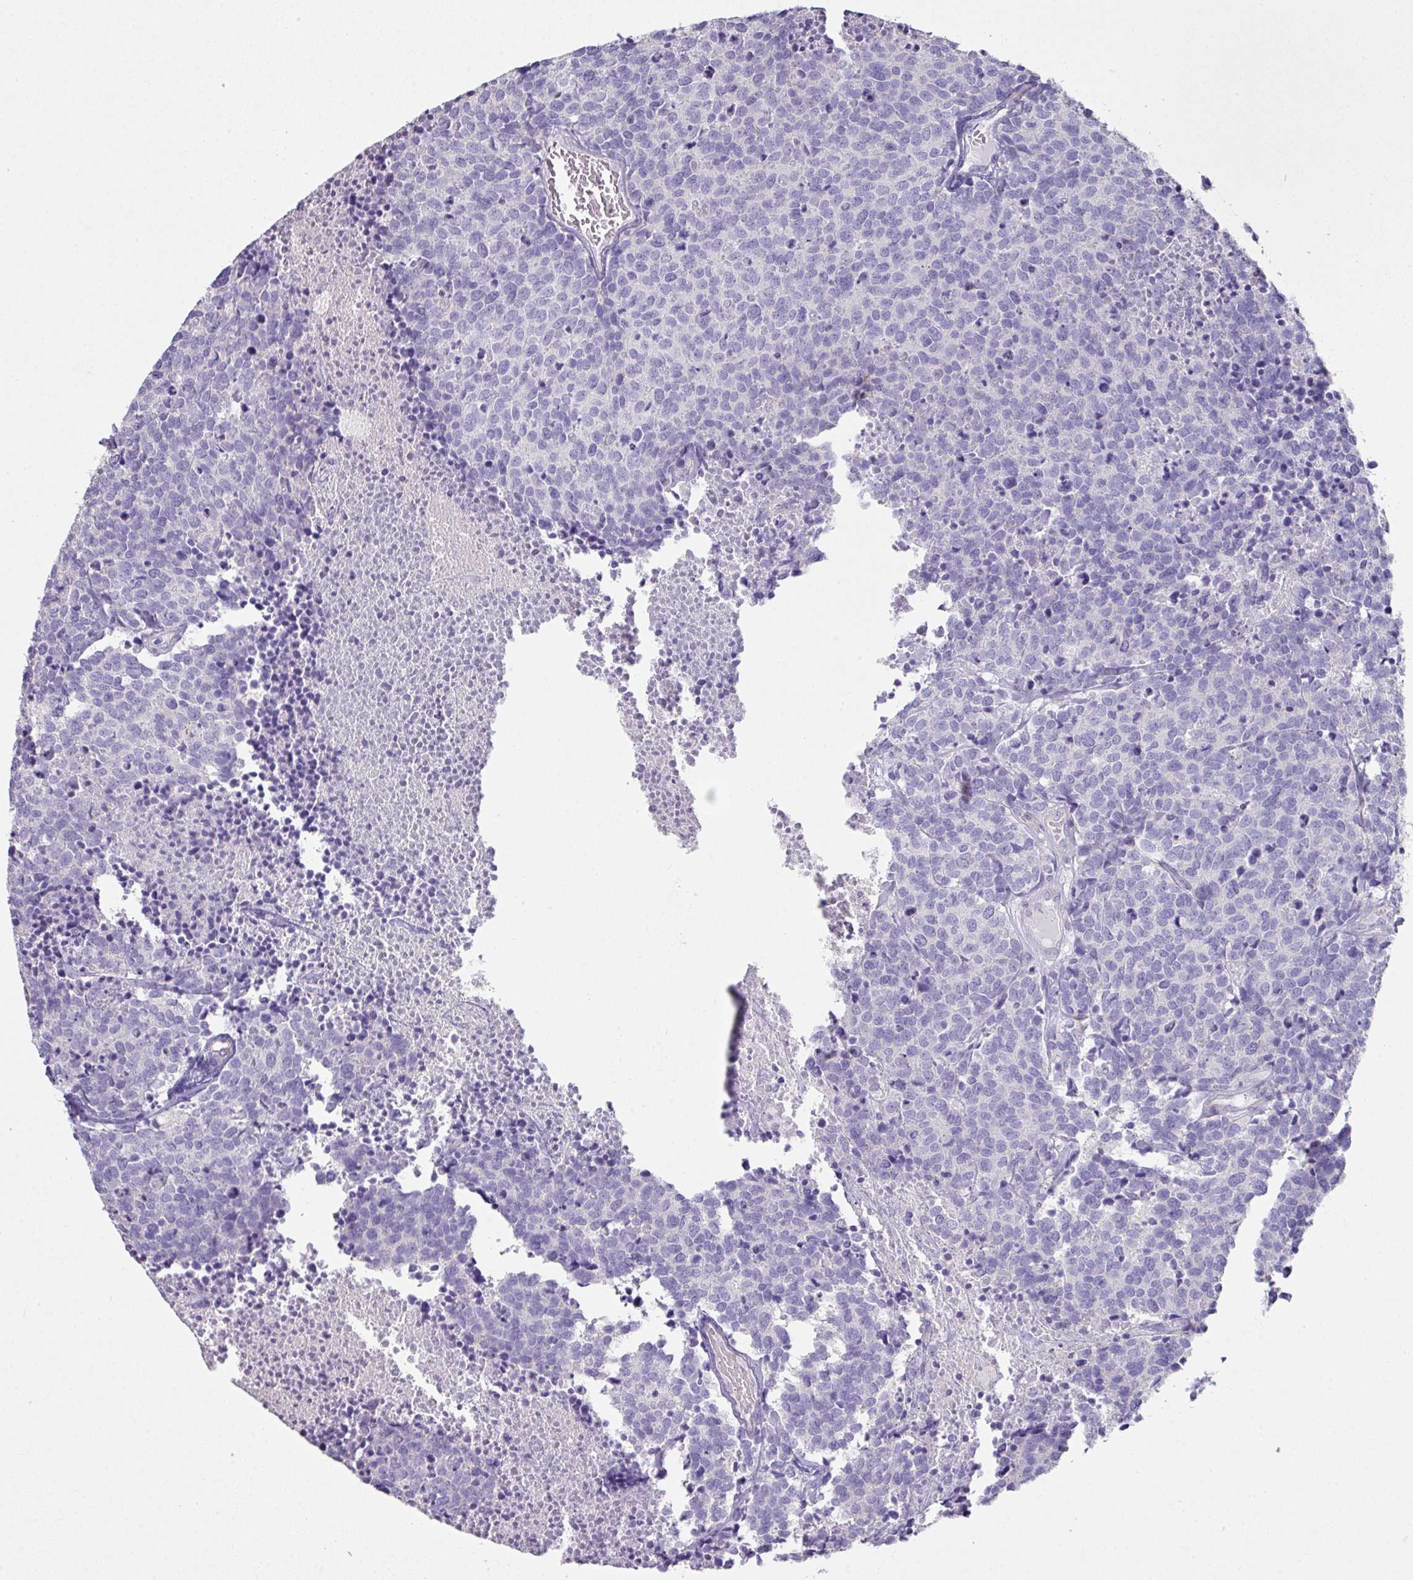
{"staining": {"intensity": "negative", "quantity": "none", "location": "none"}, "tissue": "carcinoid", "cell_type": "Tumor cells", "image_type": "cancer", "snomed": [{"axis": "morphology", "description": "Carcinoid, malignant, NOS"}, {"axis": "topography", "description": "Skin"}], "caption": "The histopathology image shows no significant staining in tumor cells of malignant carcinoid.", "gene": "GLI4", "patient": {"sex": "female", "age": 79}}